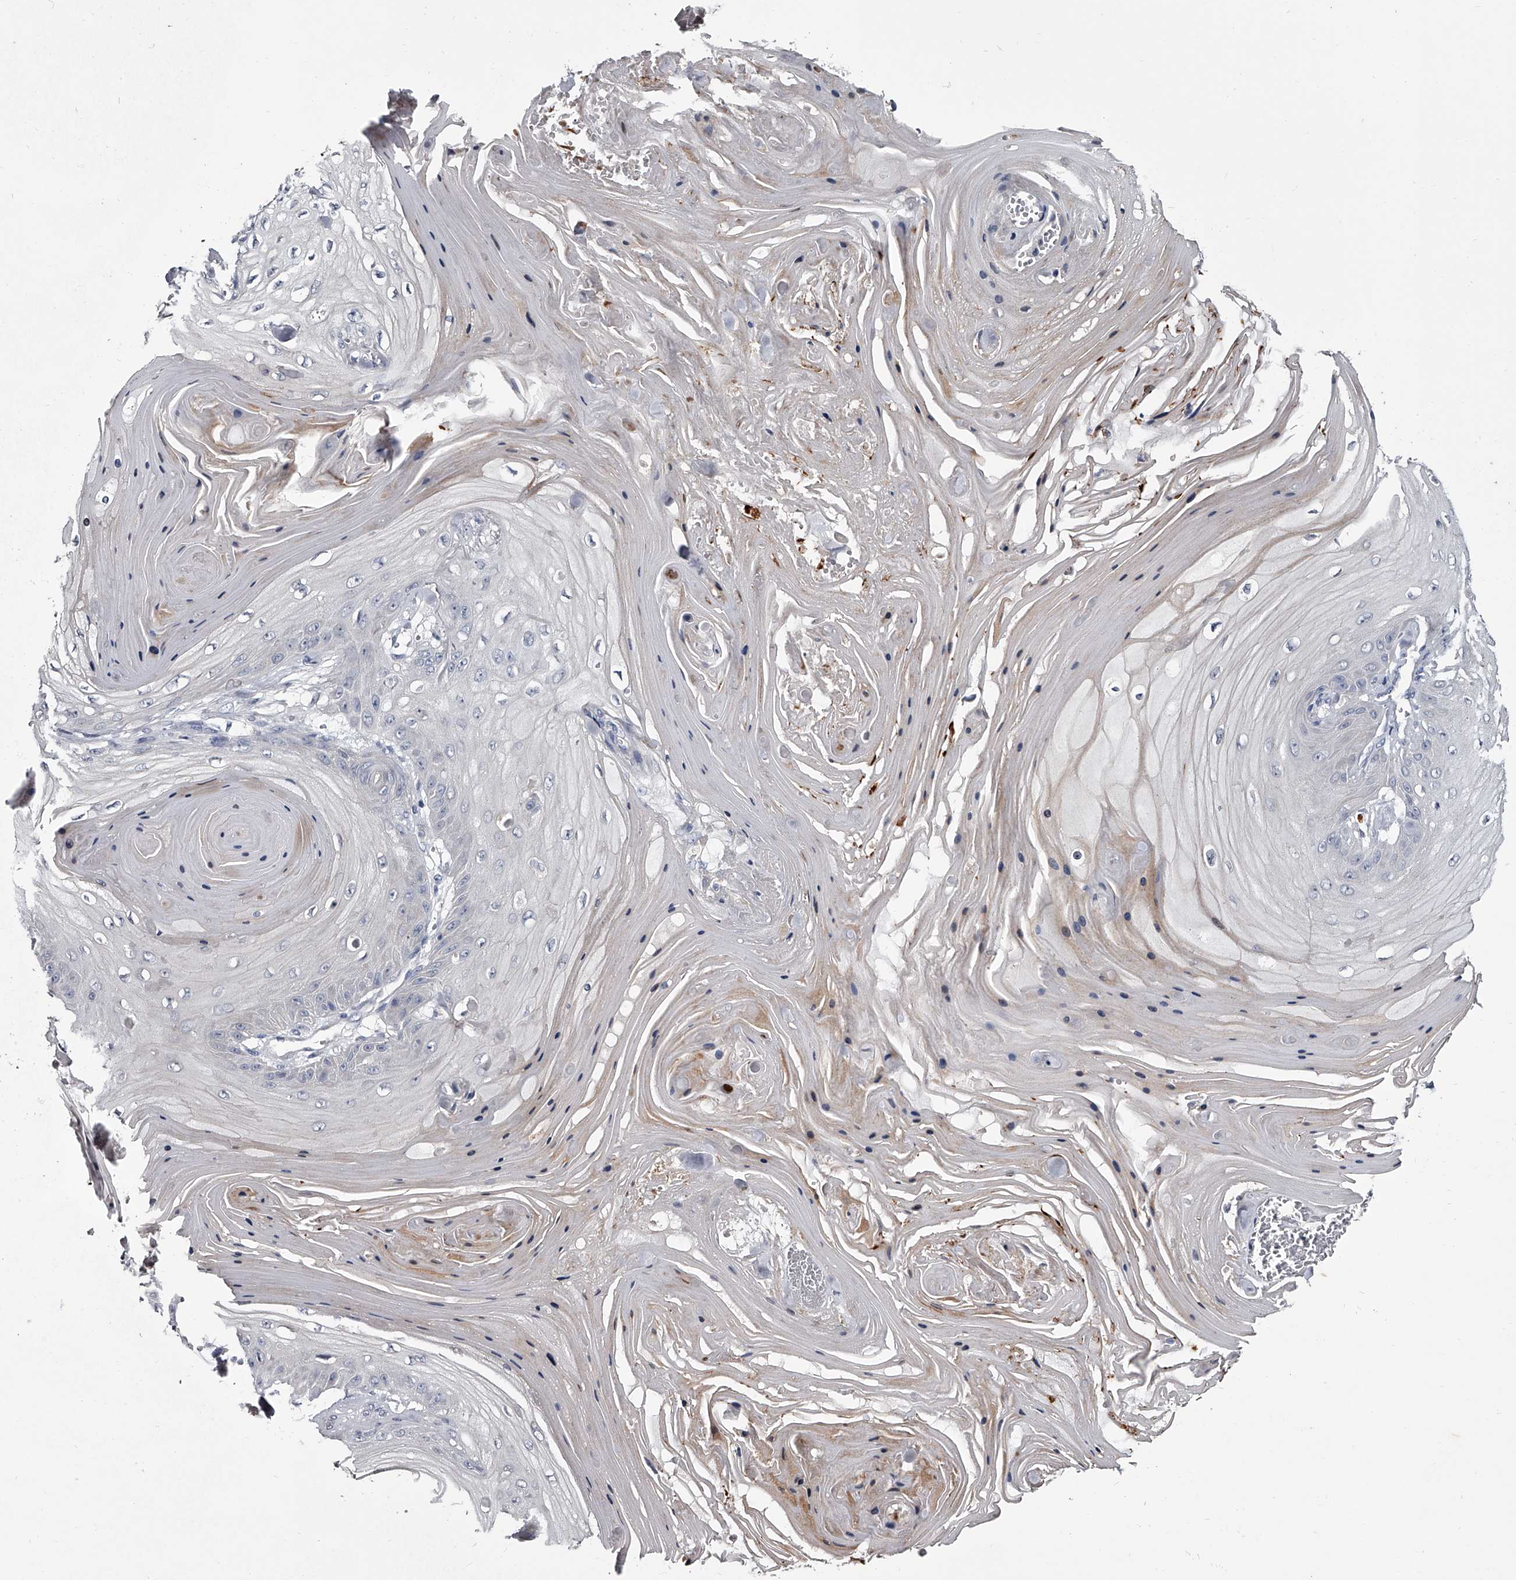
{"staining": {"intensity": "negative", "quantity": "none", "location": "none"}, "tissue": "skin cancer", "cell_type": "Tumor cells", "image_type": "cancer", "snomed": [{"axis": "morphology", "description": "Squamous cell carcinoma, NOS"}, {"axis": "topography", "description": "Skin"}], "caption": "Skin squamous cell carcinoma stained for a protein using immunohistochemistry (IHC) displays no expression tumor cells.", "gene": "GAPVD1", "patient": {"sex": "male", "age": 74}}